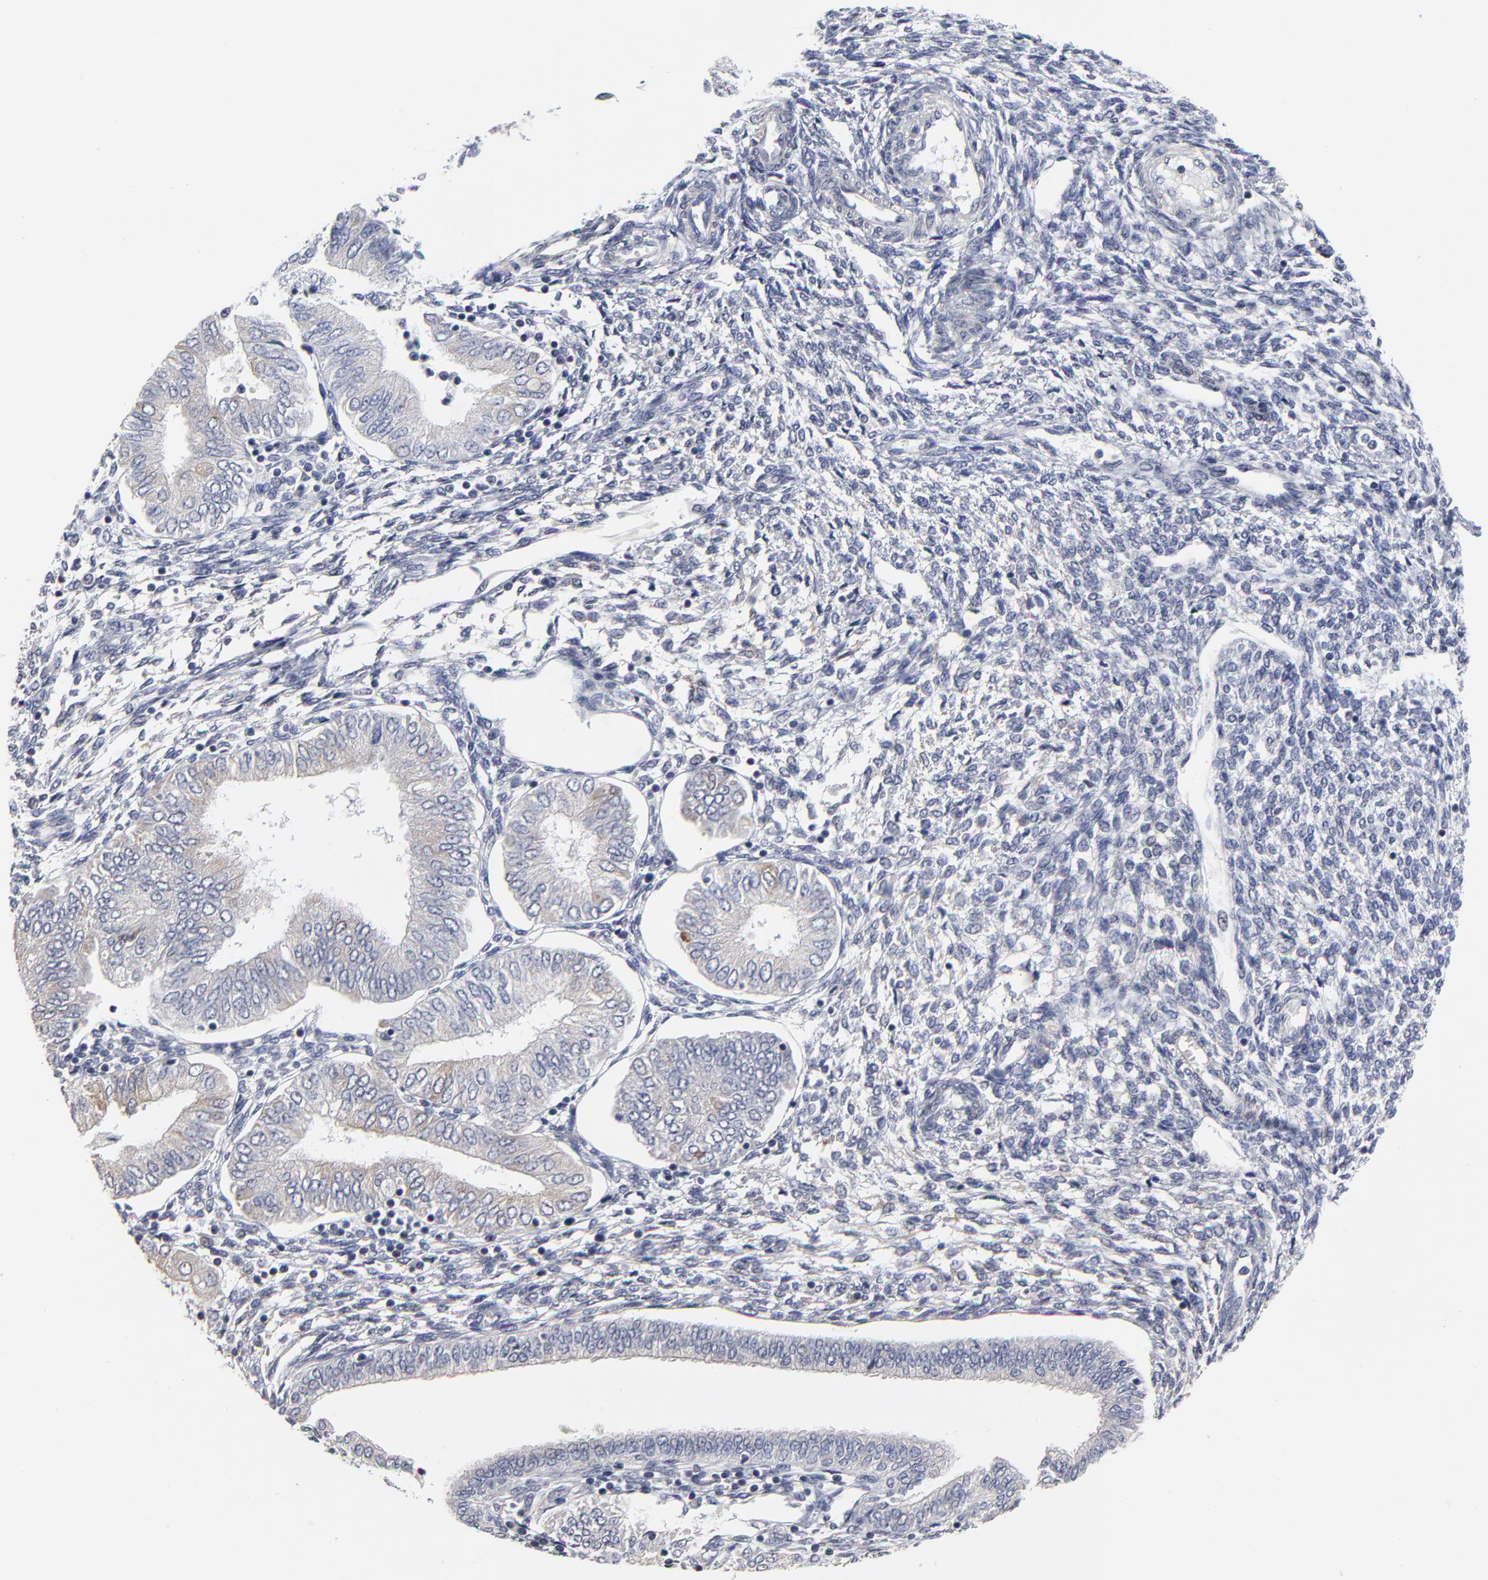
{"staining": {"intensity": "weak", "quantity": "<25%", "location": "cytoplasmic/membranous"}, "tissue": "endometrial cancer", "cell_type": "Tumor cells", "image_type": "cancer", "snomed": [{"axis": "morphology", "description": "Adenocarcinoma, NOS"}, {"axis": "topography", "description": "Endometrium"}], "caption": "DAB immunohistochemical staining of human endometrial cancer (adenocarcinoma) shows no significant staining in tumor cells.", "gene": "MAGEA10", "patient": {"sex": "female", "age": 51}}